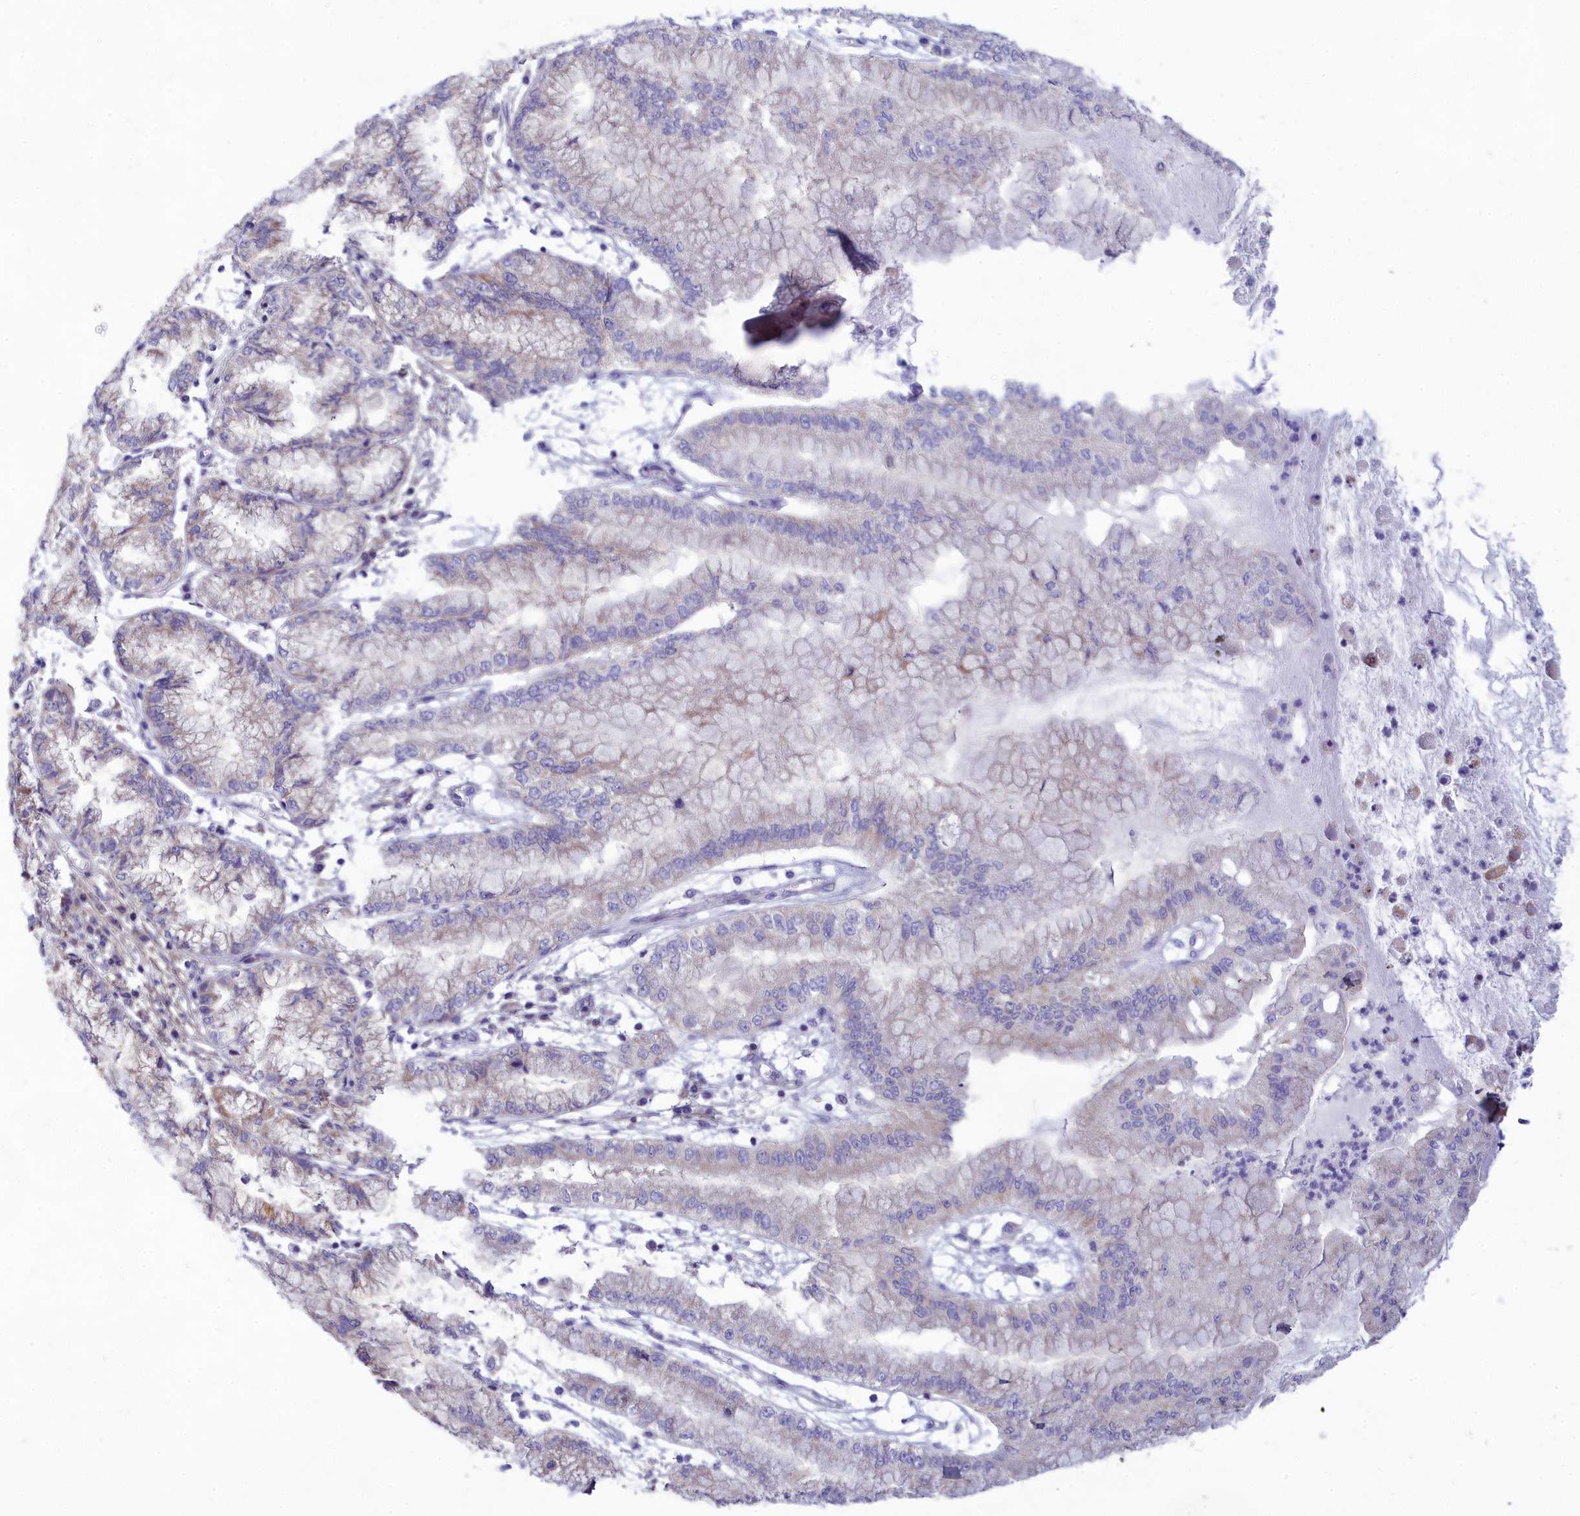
{"staining": {"intensity": "negative", "quantity": "none", "location": "none"}, "tissue": "pancreatic cancer", "cell_type": "Tumor cells", "image_type": "cancer", "snomed": [{"axis": "morphology", "description": "Adenocarcinoma, NOS"}, {"axis": "topography", "description": "Pancreas"}], "caption": "An image of pancreatic adenocarcinoma stained for a protein shows no brown staining in tumor cells.", "gene": "TMEM30B", "patient": {"sex": "male", "age": 73}}